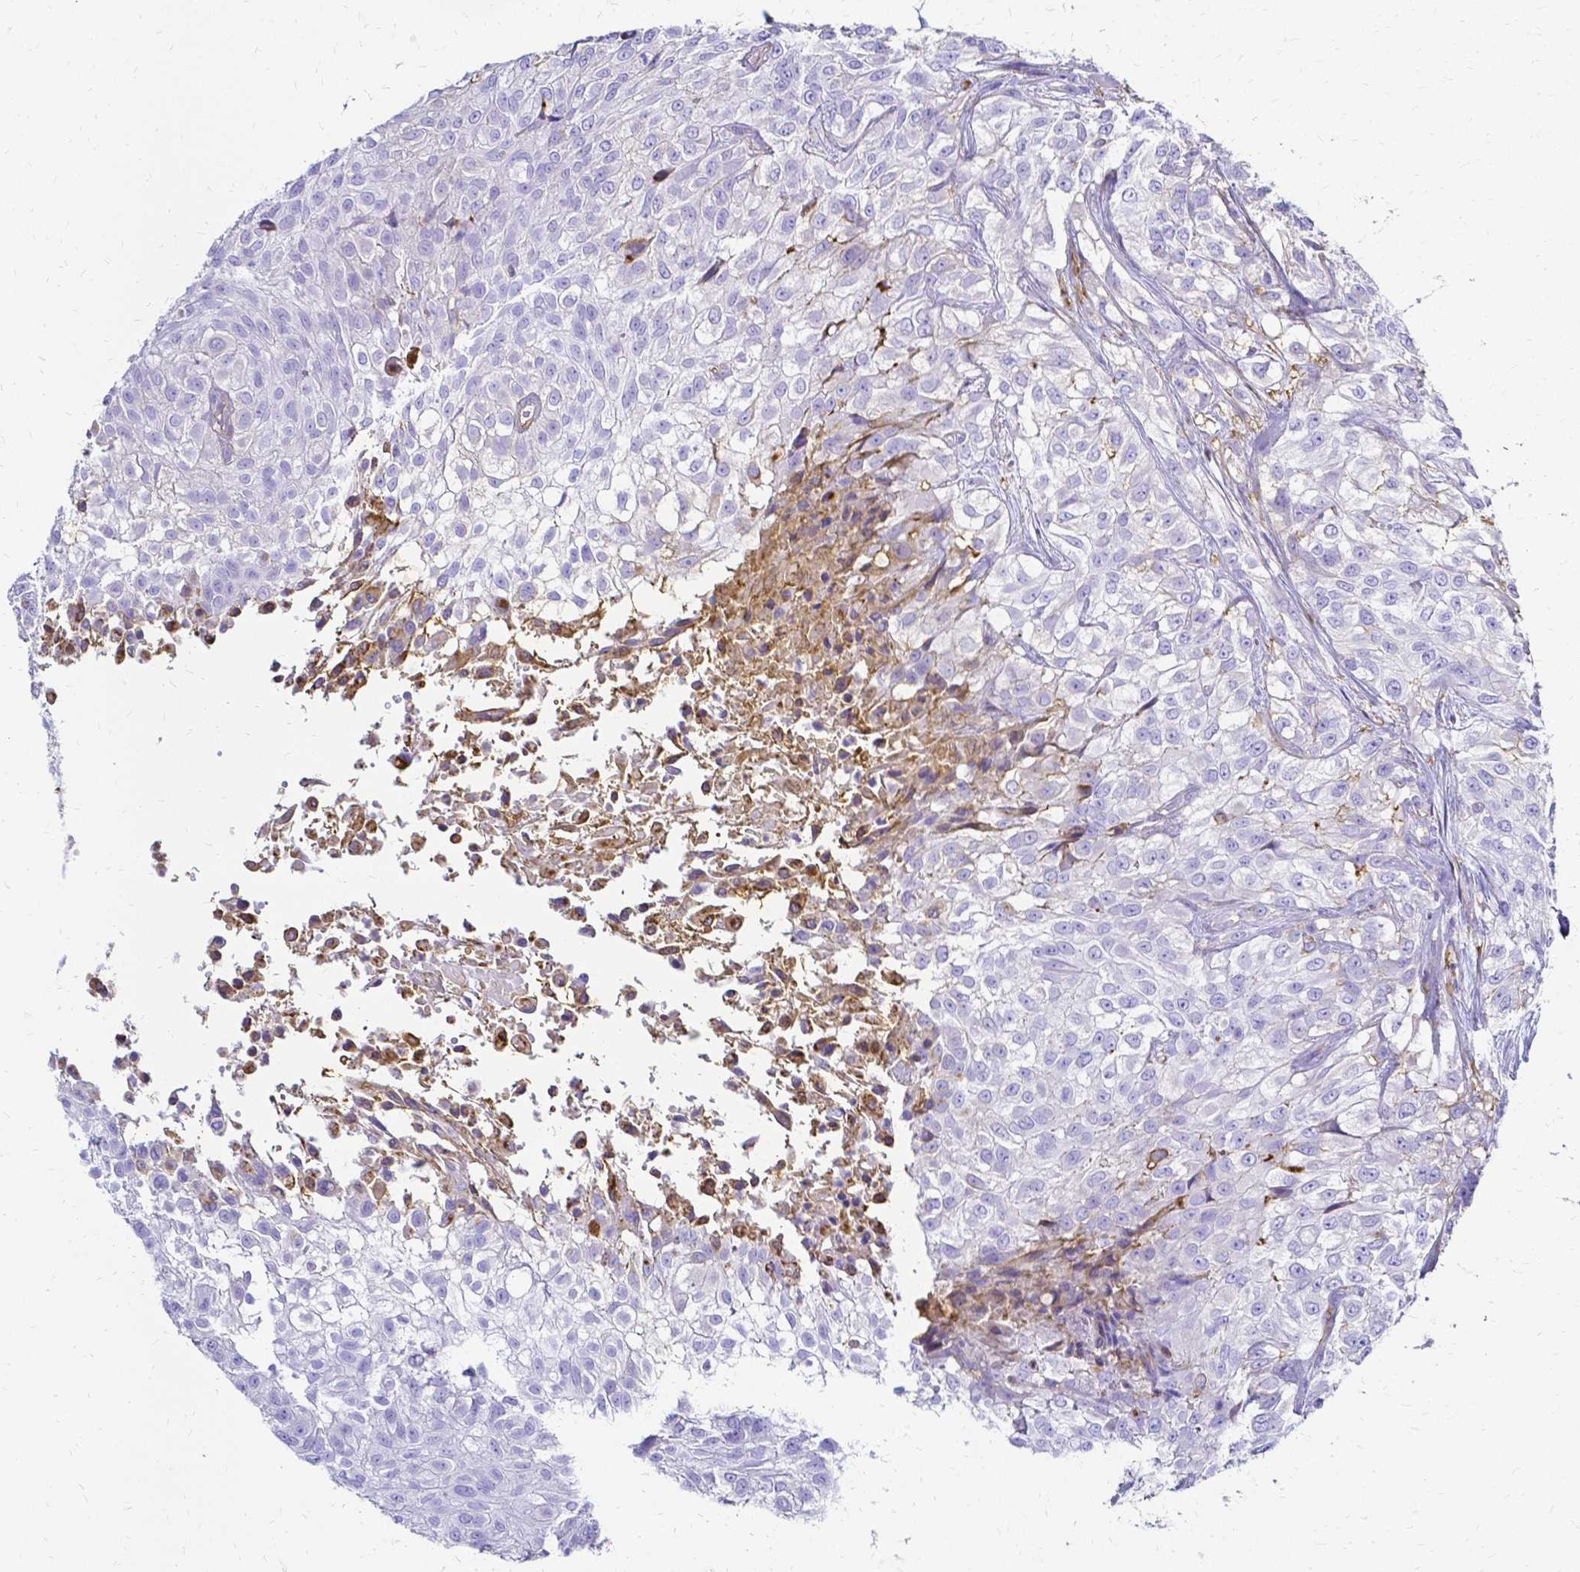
{"staining": {"intensity": "negative", "quantity": "none", "location": "none"}, "tissue": "urothelial cancer", "cell_type": "Tumor cells", "image_type": "cancer", "snomed": [{"axis": "morphology", "description": "Urothelial carcinoma, High grade"}, {"axis": "topography", "description": "Urinary bladder"}], "caption": "A photomicrograph of urothelial cancer stained for a protein demonstrates no brown staining in tumor cells. (Brightfield microscopy of DAB (3,3'-diaminobenzidine) immunohistochemistry (IHC) at high magnification).", "gene": "HSPA12A", "patient": {"sex": "male", "age": 56}}